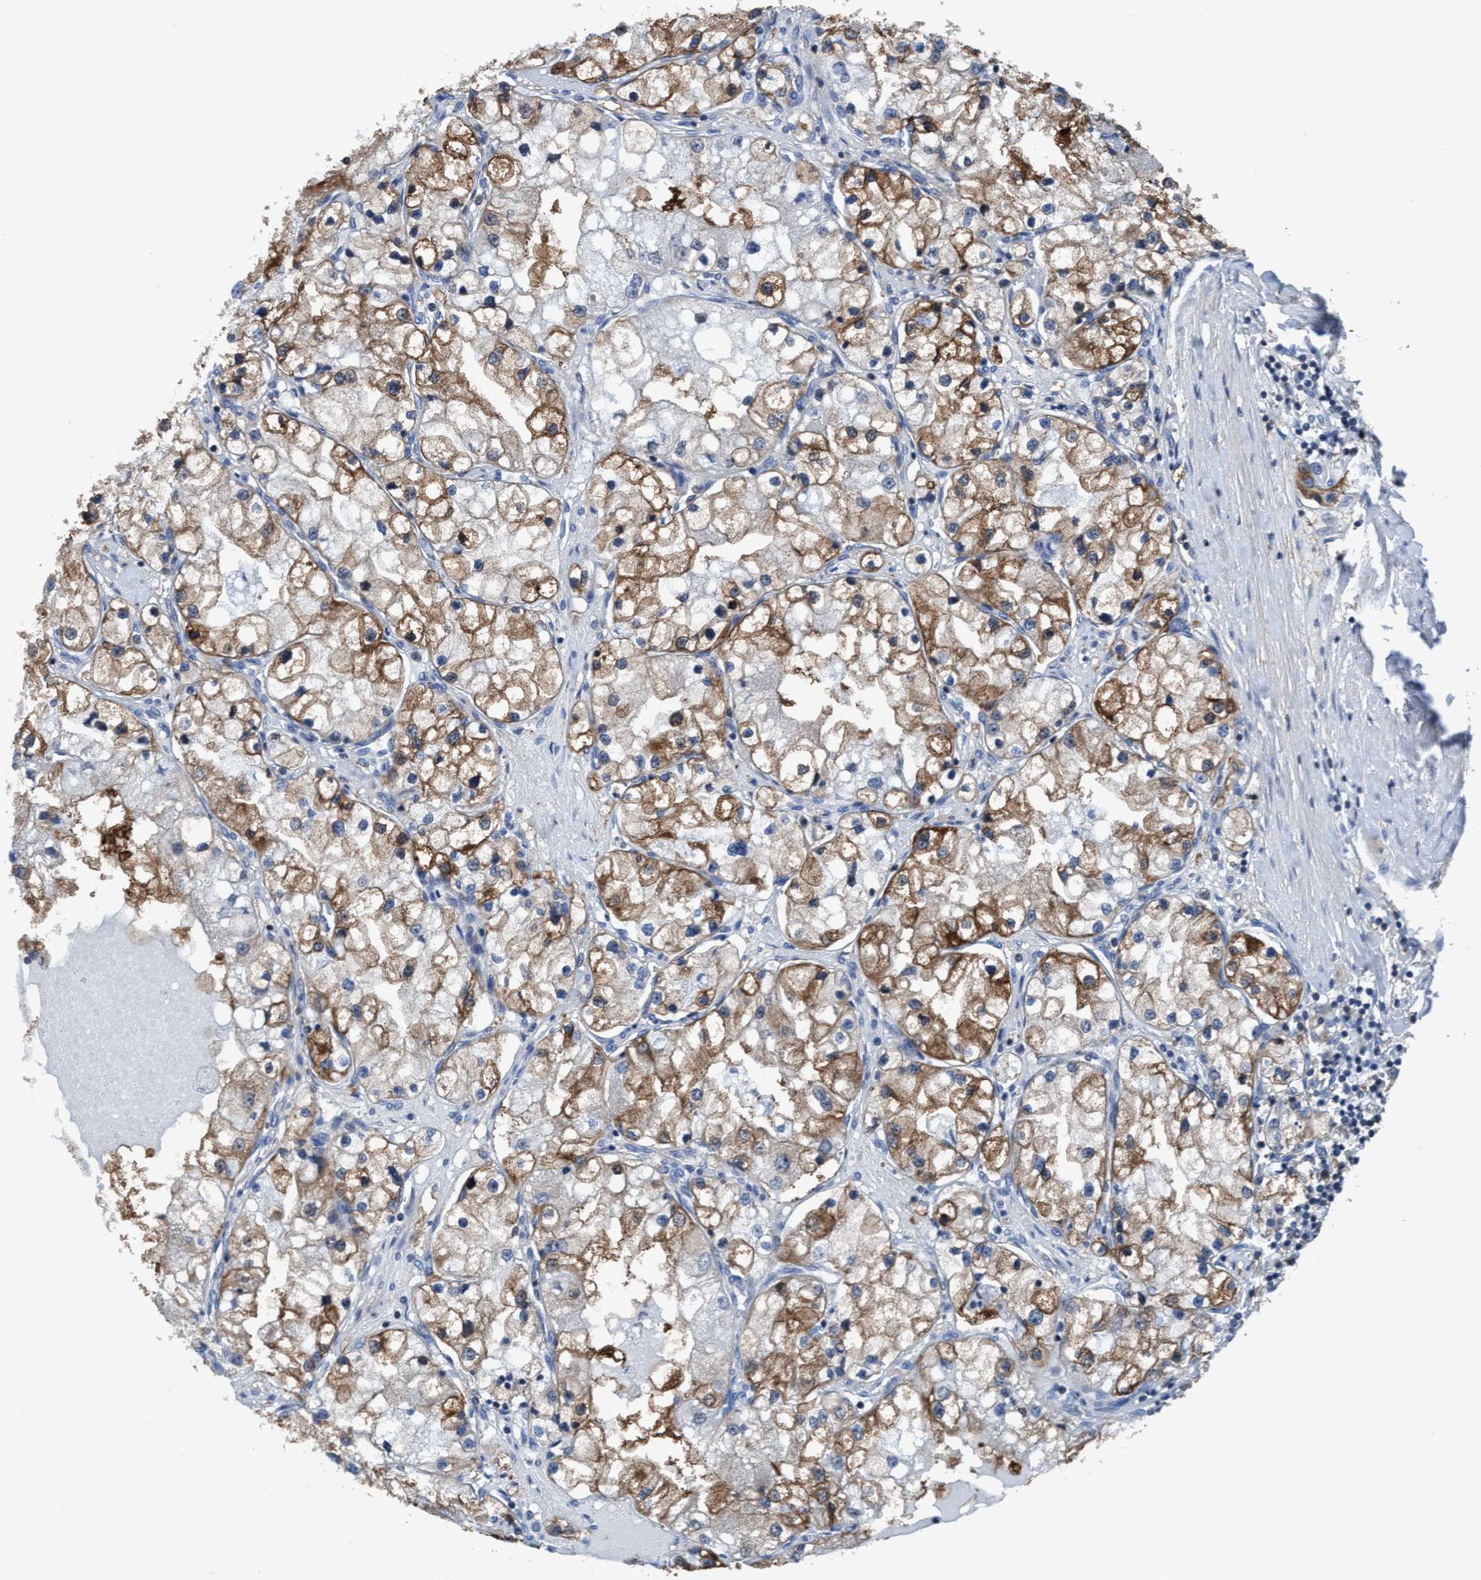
{"staining": {"intensity": "moderate", "quantity": ">75%", "location": "cytoplasmic/membranous"}, "tissue": "renal cancer", "cell_type": "Tumor cells", "image_type": "cancer", "snomed": [{"axis": "morphology", "description": "Adenocarcinoma, NOS"}, {"axis": "topography", "description": "Kidney"}], "caption": "Brown immunohistochemical staining in human adenocarcinoma (renal) reveals moderate cytoplasmic/membranous positivity in about >75% of tumor cells.", "gene": "NMT1", "patient": {"sex": "male", "age": 68}}